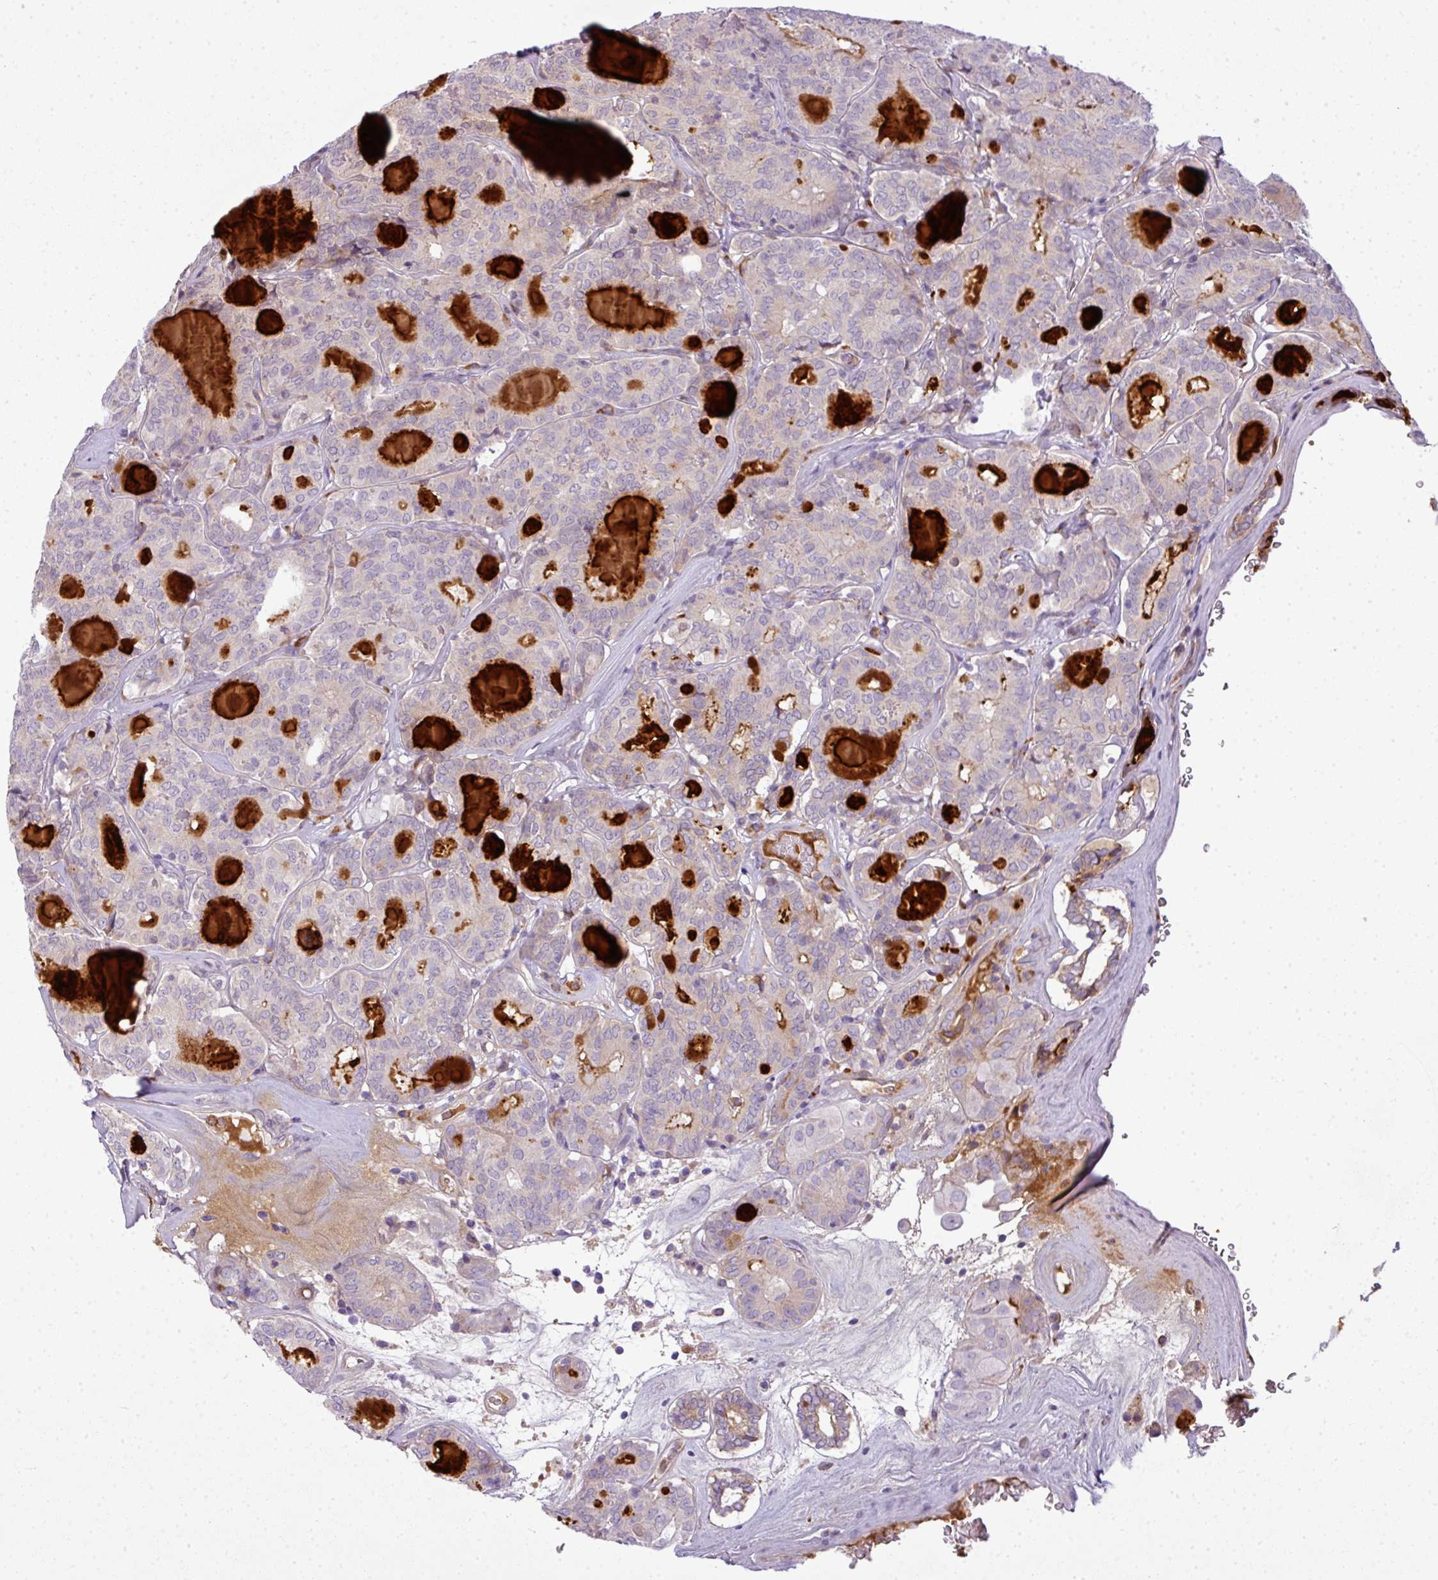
{"staining": {"intensity": "moderate", "quantity": "<25%", "location": "cytoplasmic/membranous"}, "tissue": "thyroid cancer", "cell_type": "Tumor cells", "image_type": "cancer", "snomed": [{"axis": "morphology", "description": "Papillary adenocarcinoma, NOS"}, {"axis": "topography", "description": "Thyroid gland"}], "caption": "Human thyroid cancer (papillary adenocarcinoma) stained with a brown dye shows moderate cytoplasmic/membranous positive expression in approximately <25% of tumor cells.", "gene": "C4B", "patient": {"sex": "female", "age": 72}}